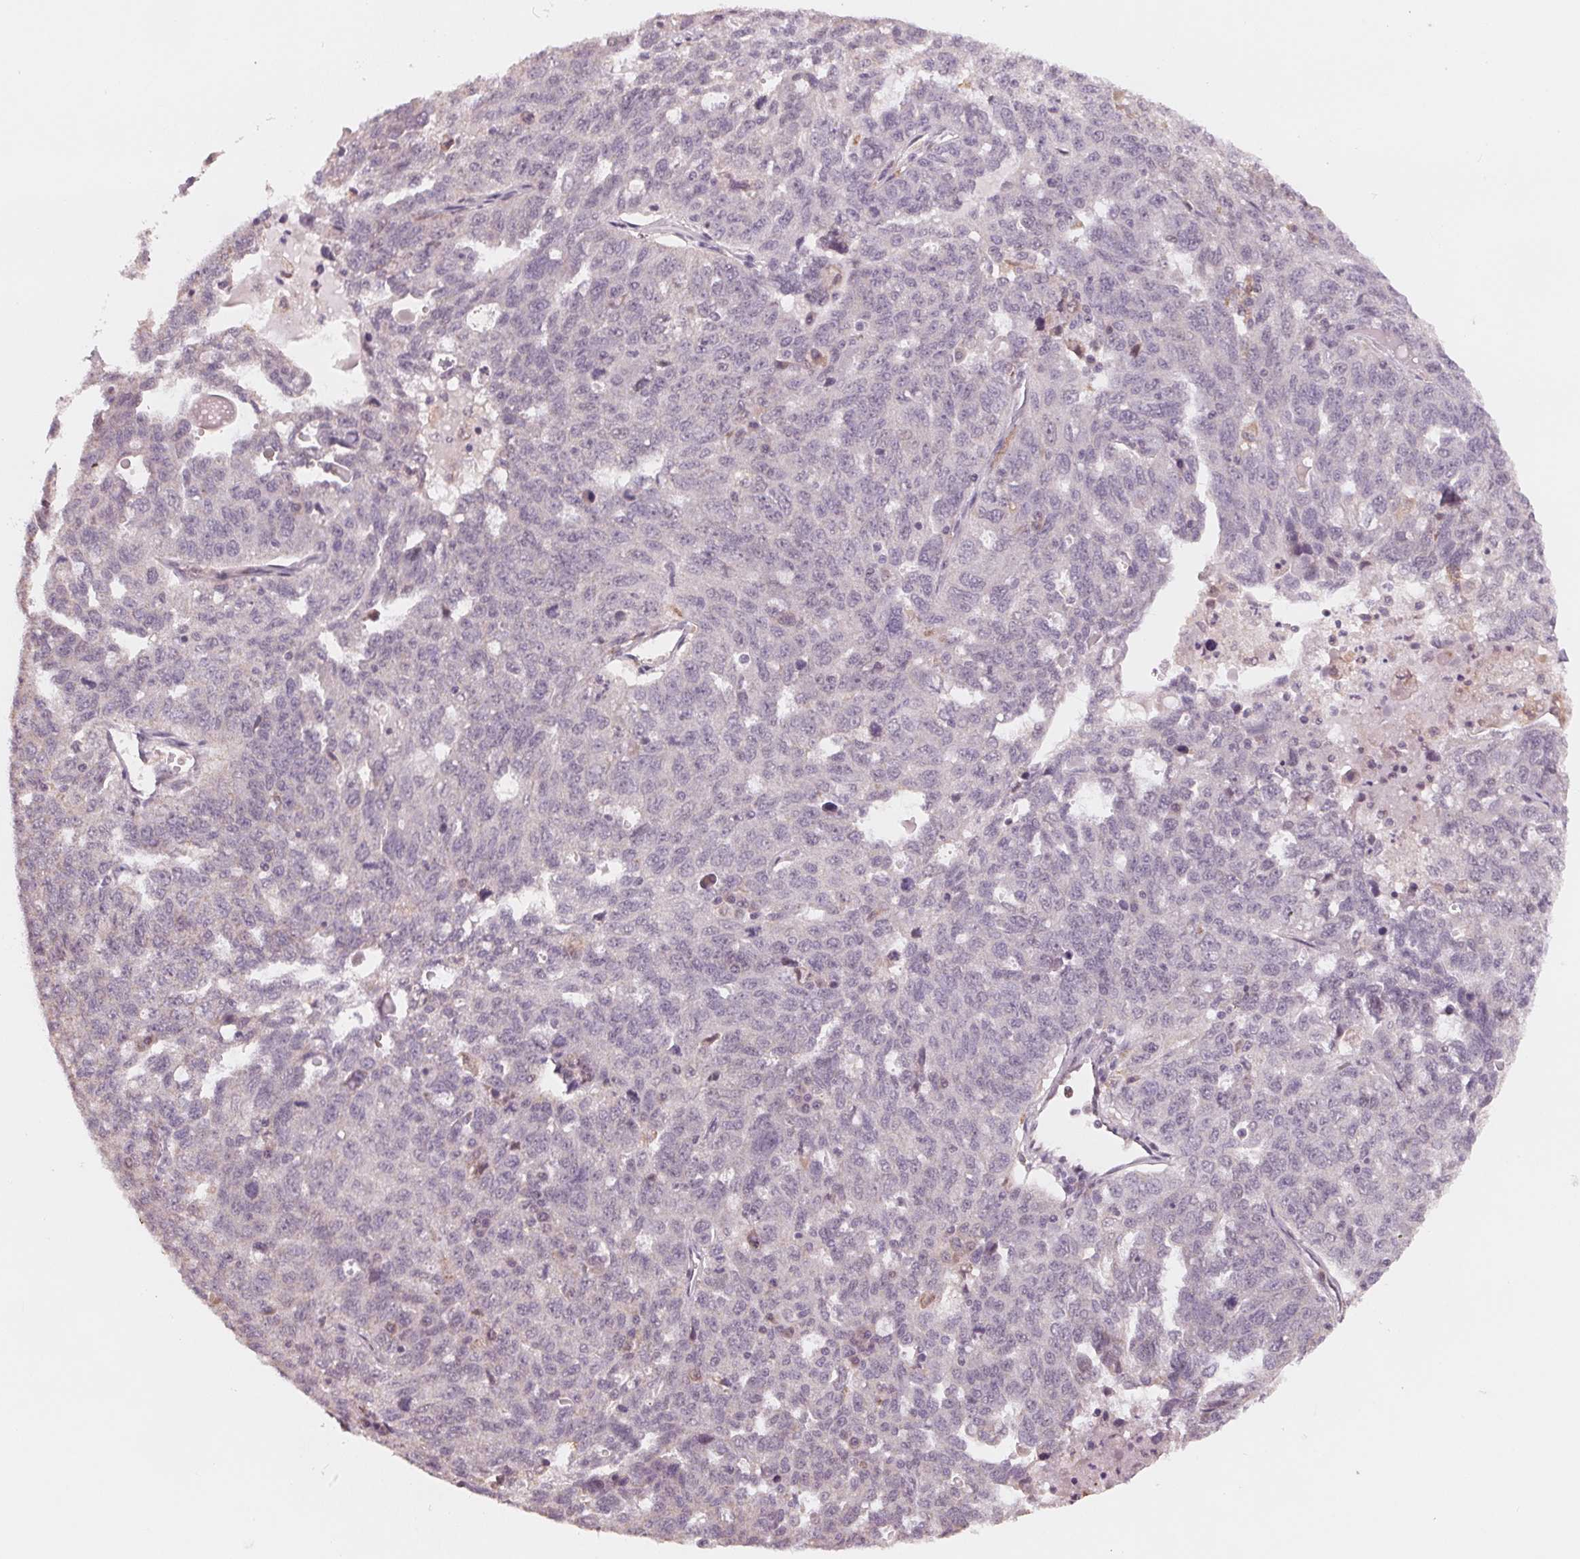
{"staining": {"intensity": "negative", "quantity": "none", "location": "none"}, "tissue": "ovarian cancer", "cell_type": "Tumor cells", "image_type": "cancer", "snomed": [{"axis": "morphology", "description": "Cystadenocarcinoma, serous, NOS"}, {"axis": "topography", "description": "Ovary"}], "caption": "Tumor cells show no significant protein positivity in ovarian cancer (serous cystadenocarcinoma). (Brightfield microscopy of DAB (3,3'-diaminobenzidine) immunohistochemistry (IHC) at high magnification).", "gene": "IL9R", "patient": {"sex": "female", "age": 71}}